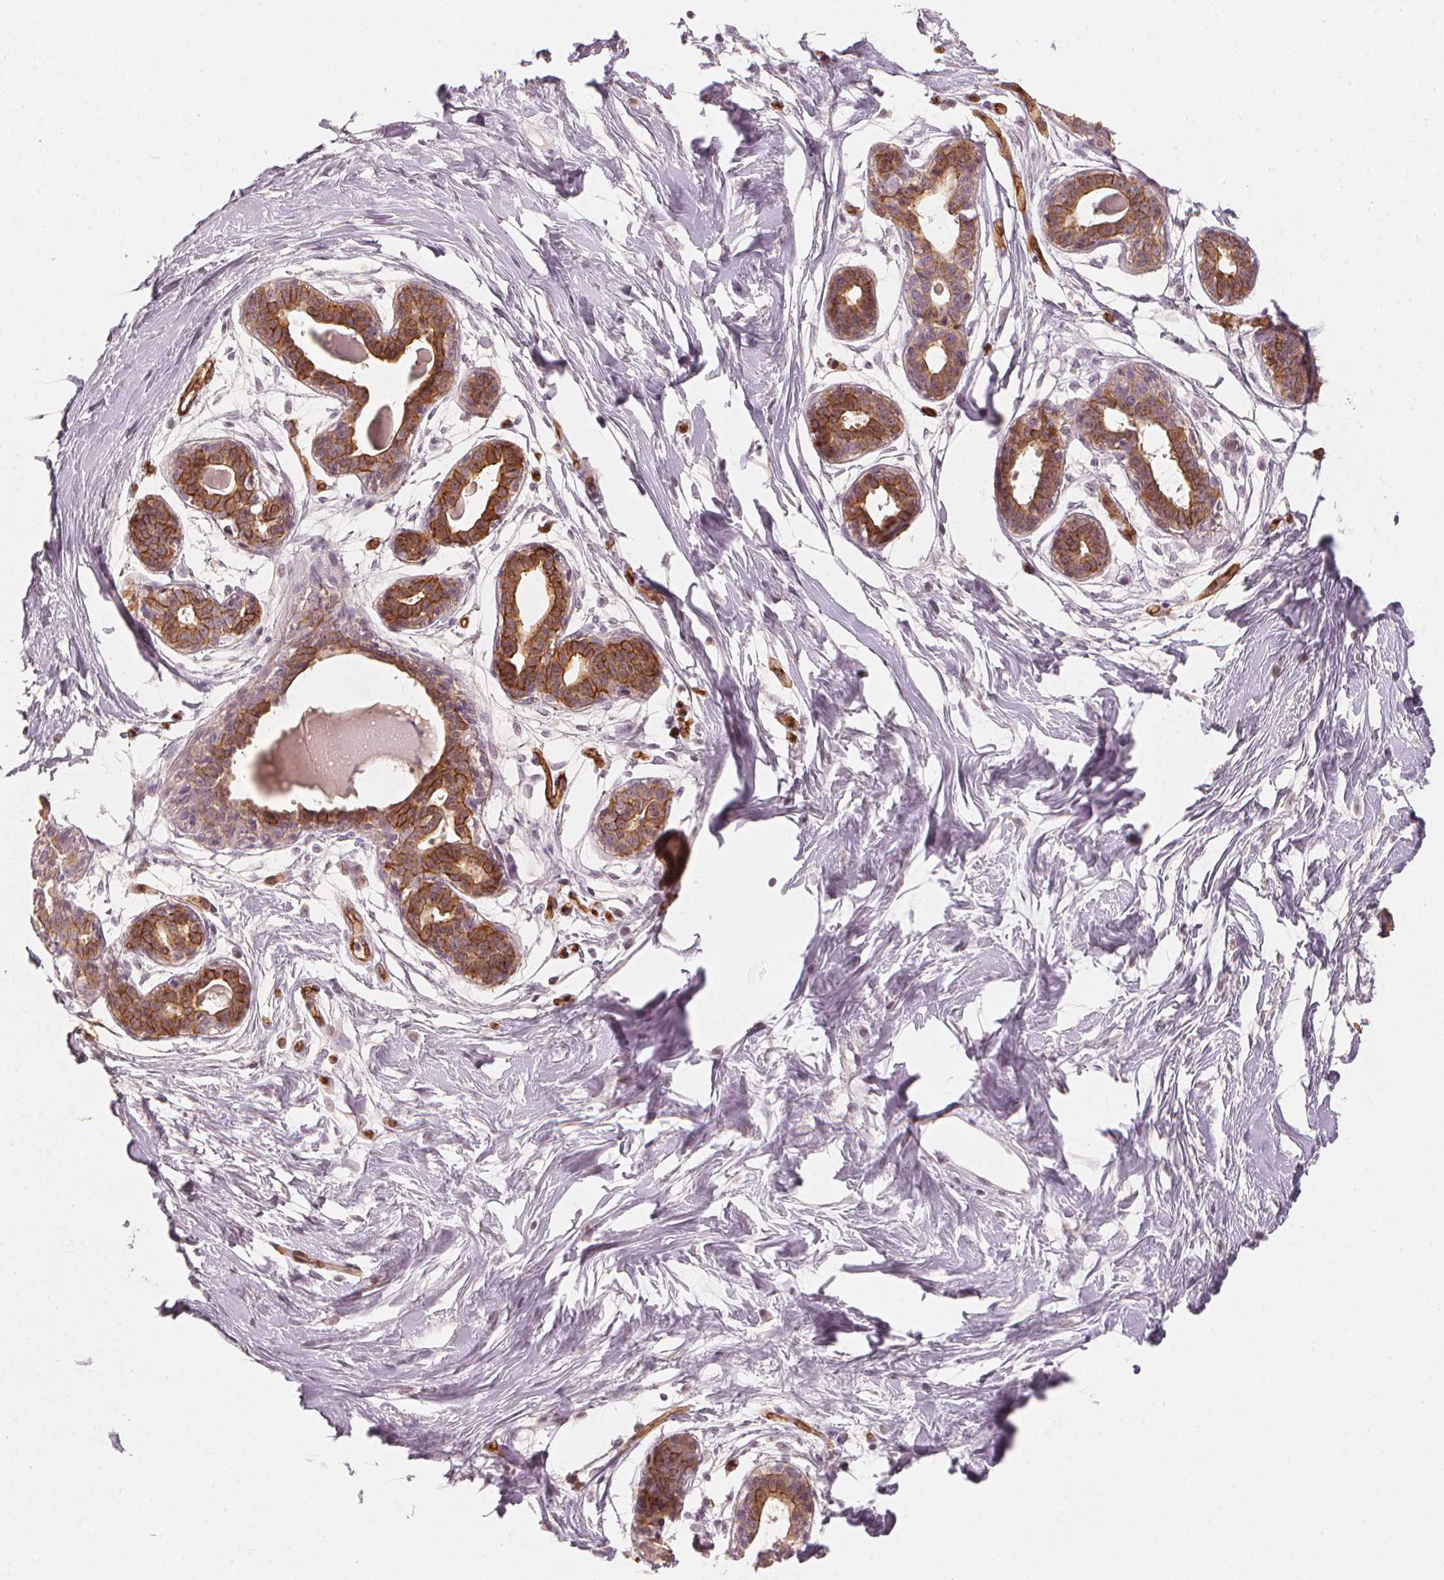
{"staining": {"intensity": "negative", "quantity": "none", "location": "none"}, "tissue": "breast", "cell_type": "Adipocytes", "image_type": "normal", "snomed": [{"axis": "morphology", "description": "Normal tissue, NOS"}, {"axis": "topography", "description": "Breast"}], "caption": "This histopathology image is of normal breast stained with IHC to label a protein in brown with the nuclei are counter-stained blue. There is no positivity in adipocytes. (DAB (3,3'-diaminobenzidine) immunohistochemistry, high magnification).", "gene": "CIB1", "patient": {"sex": "female", "age": 45}}